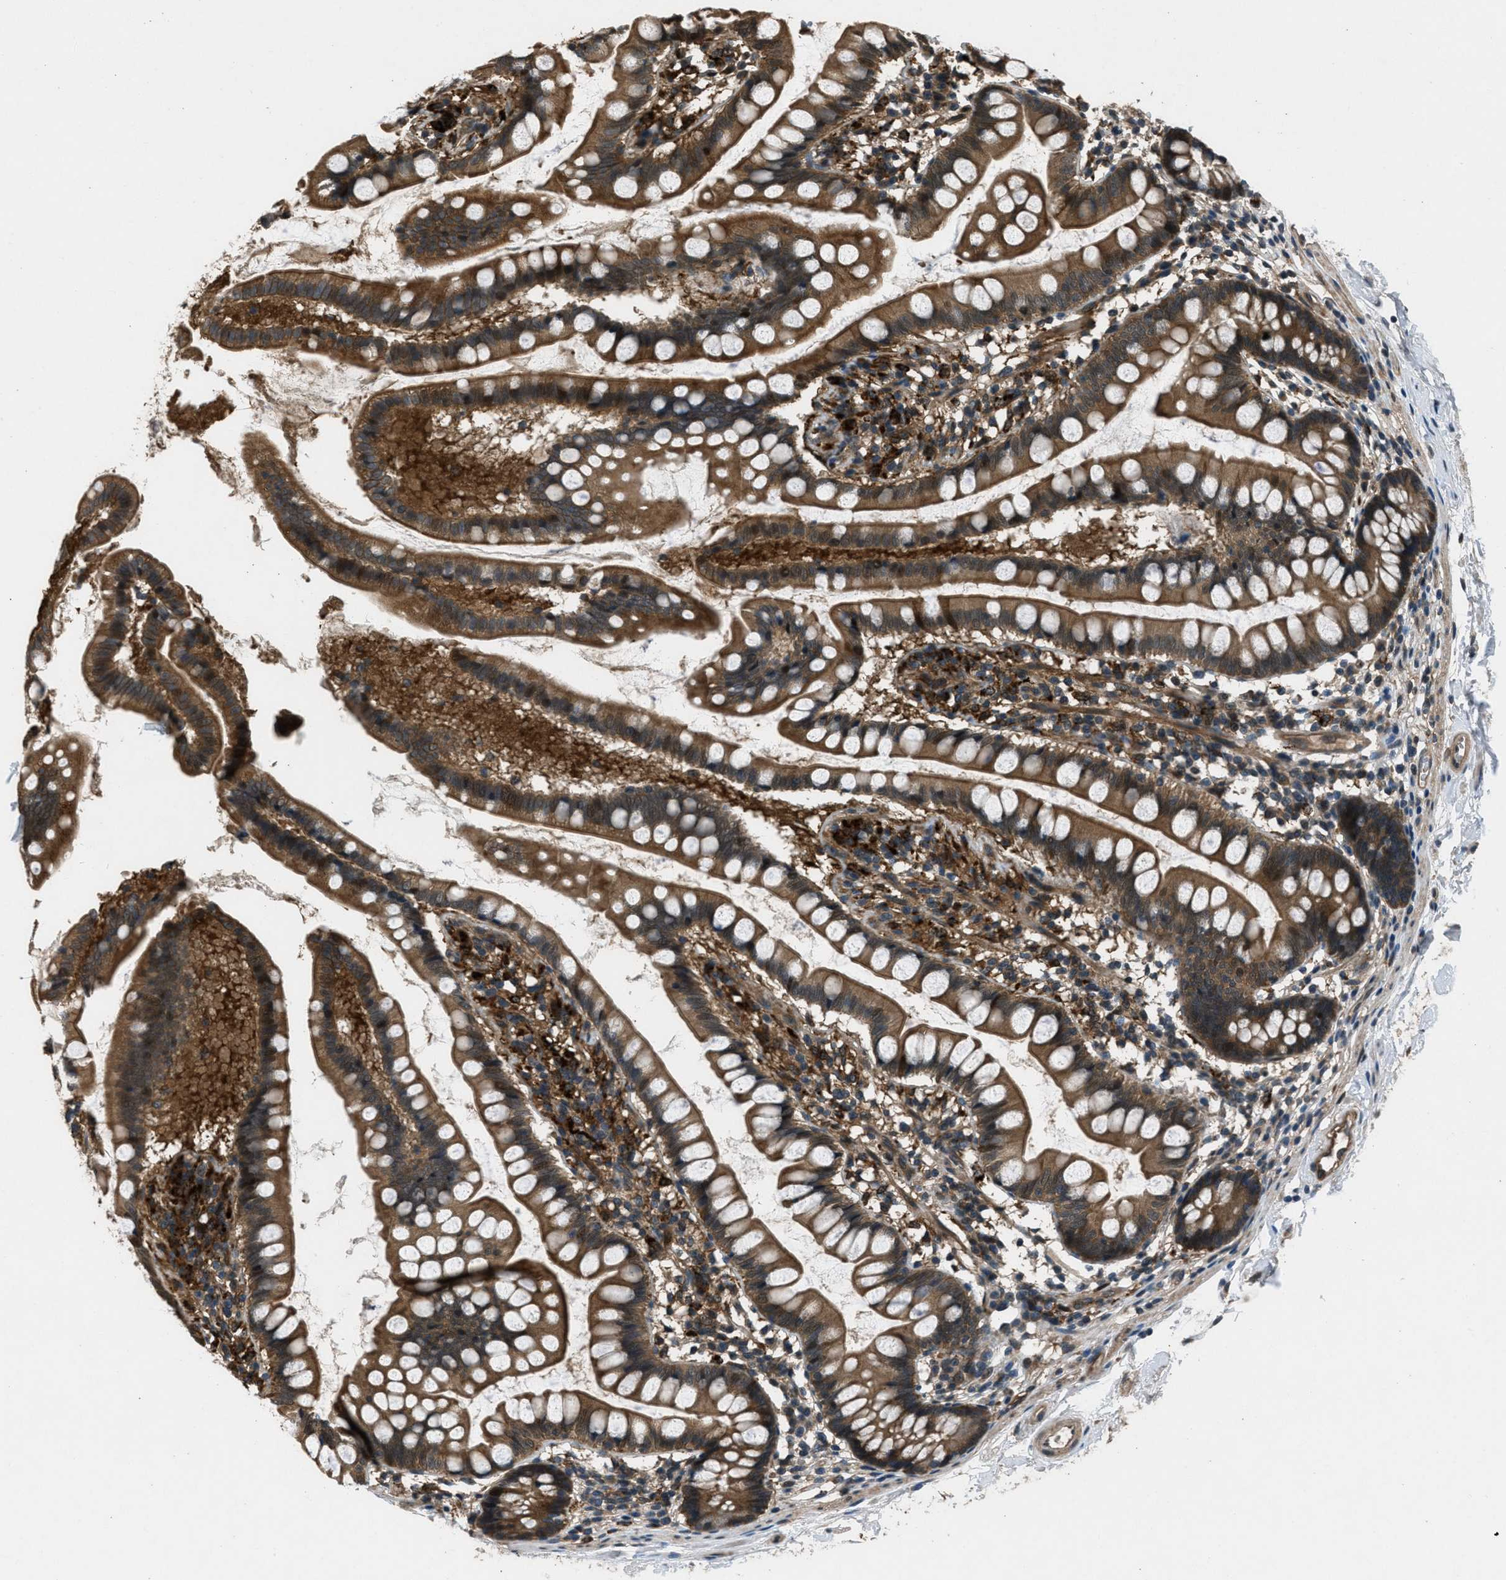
{"staining": {"intensity": "moderate", "quantity": ">75%", "location": "cytoplasmic/membranous"}, "tissue": "small intestine", "cell_type": "Glandular cells", "image_type": "normal", "snomed": [{"axis": "morphology", "description": "Normal tissue, NOS"}, {"axis": "topography", "description": "Small intestine"}], "caption": "About >75% of glandular cells in unremarkable human small intestine reveal moderate cytoplasmic/membranous protein staining as visualized by brown immunohistochemical staining.", "gene": "EPSTI1", "patient": {"sex": "female", "age": 84}}